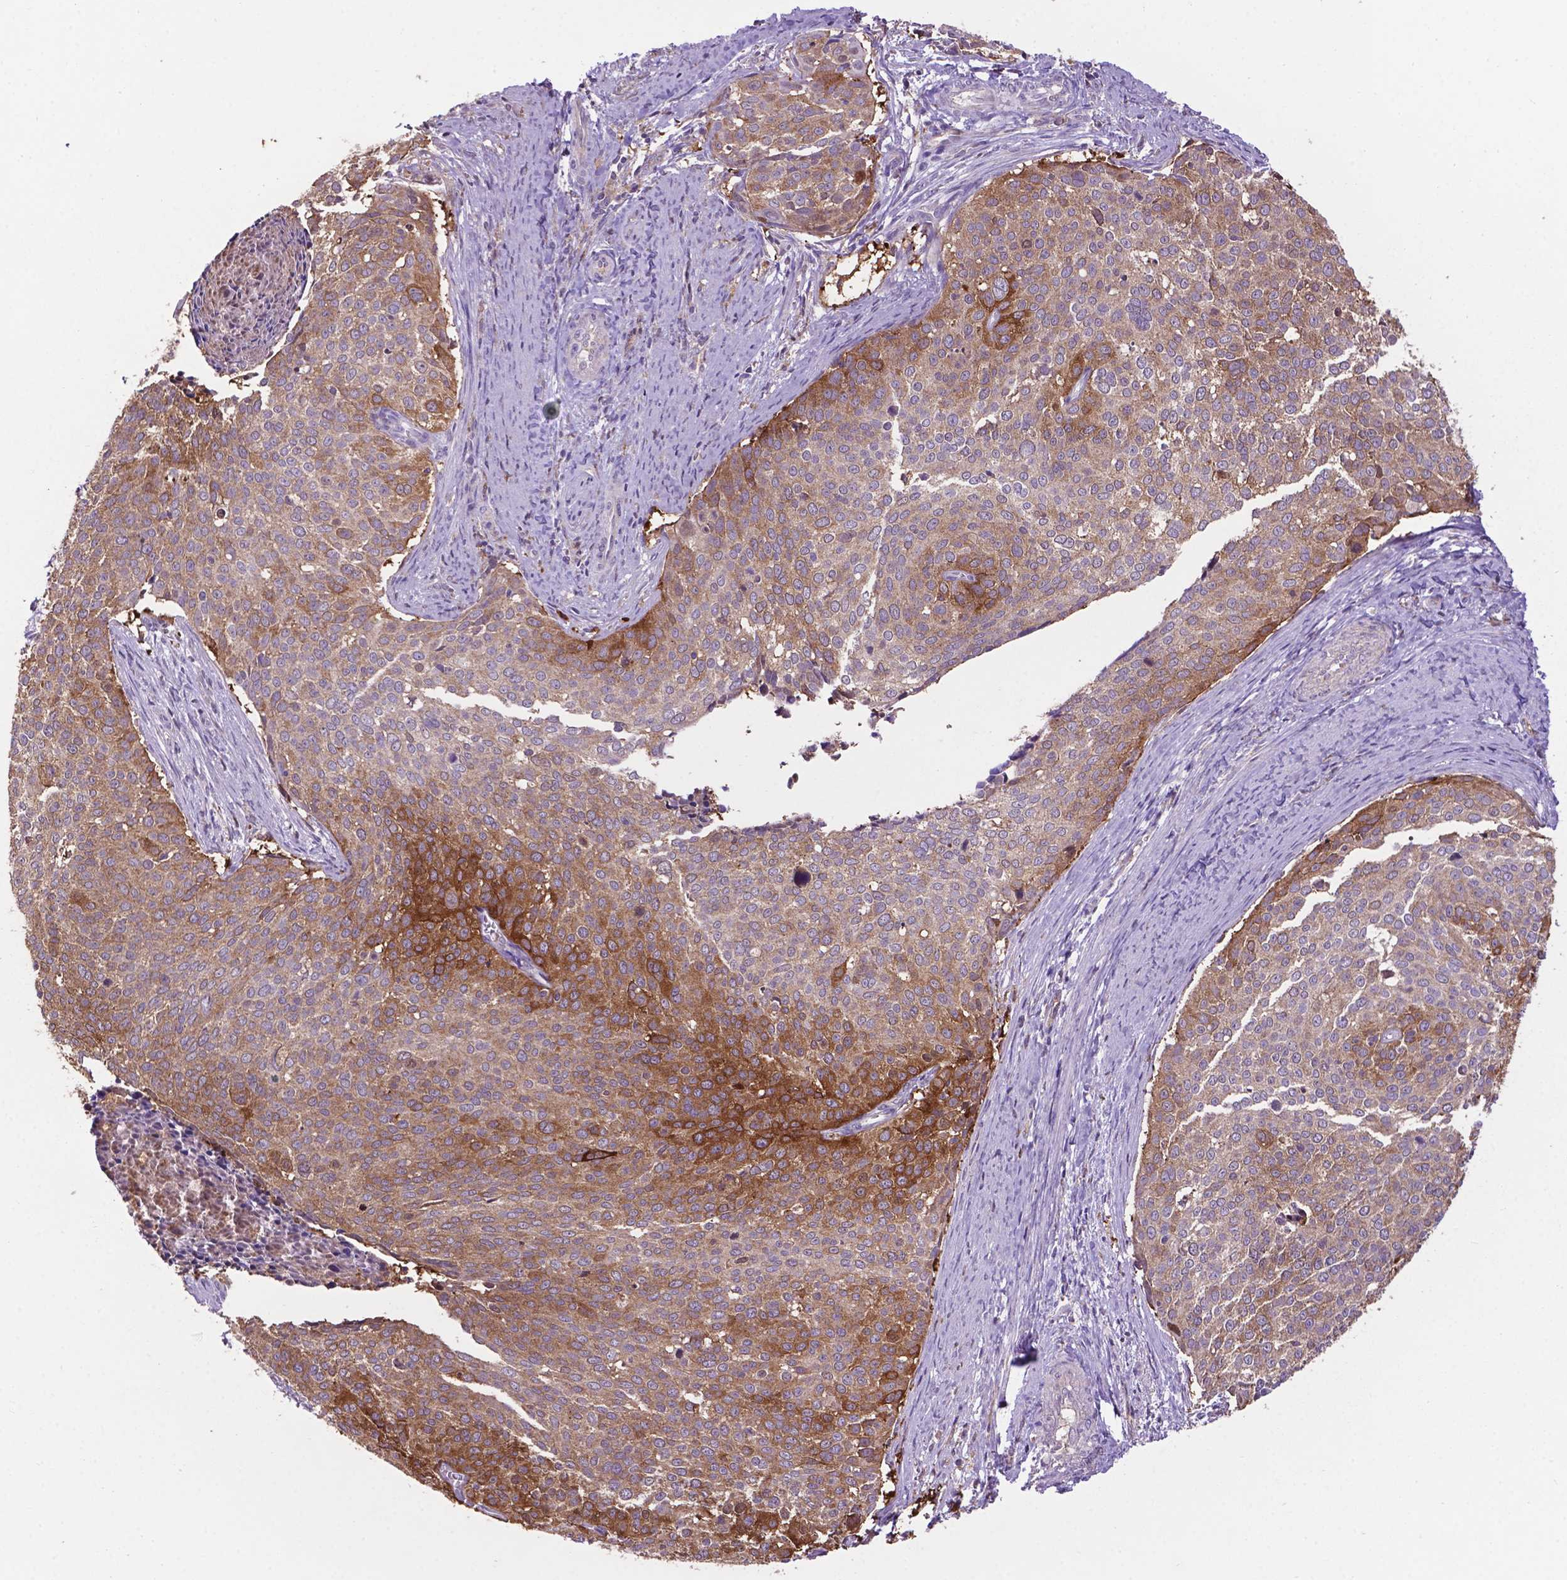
{"staining": {"intensity": "moderate", "quantity": "25%-75%", "location": "cytoplasmic/membranous"}, "tissue": "cervical cancer", "cell_type": "Tumor cells", "image_type": "cancer", "snomed": [{"axis": "morphology", "description": "Squamous cell carcinoma, NOS"}, {"axis": "topography", "description": "Cervix"}], "caption": "This histopathology image exhibits cervical squamous cell carcinoma stained with IHC to label a protein in brown. The cytoplasmic/membranous of tumor cells show moderate positivity for the protein. Nuclei are counter-stained blue.", "gene": "SMAD3", "patient": {"sex": "female", "age": 39}}